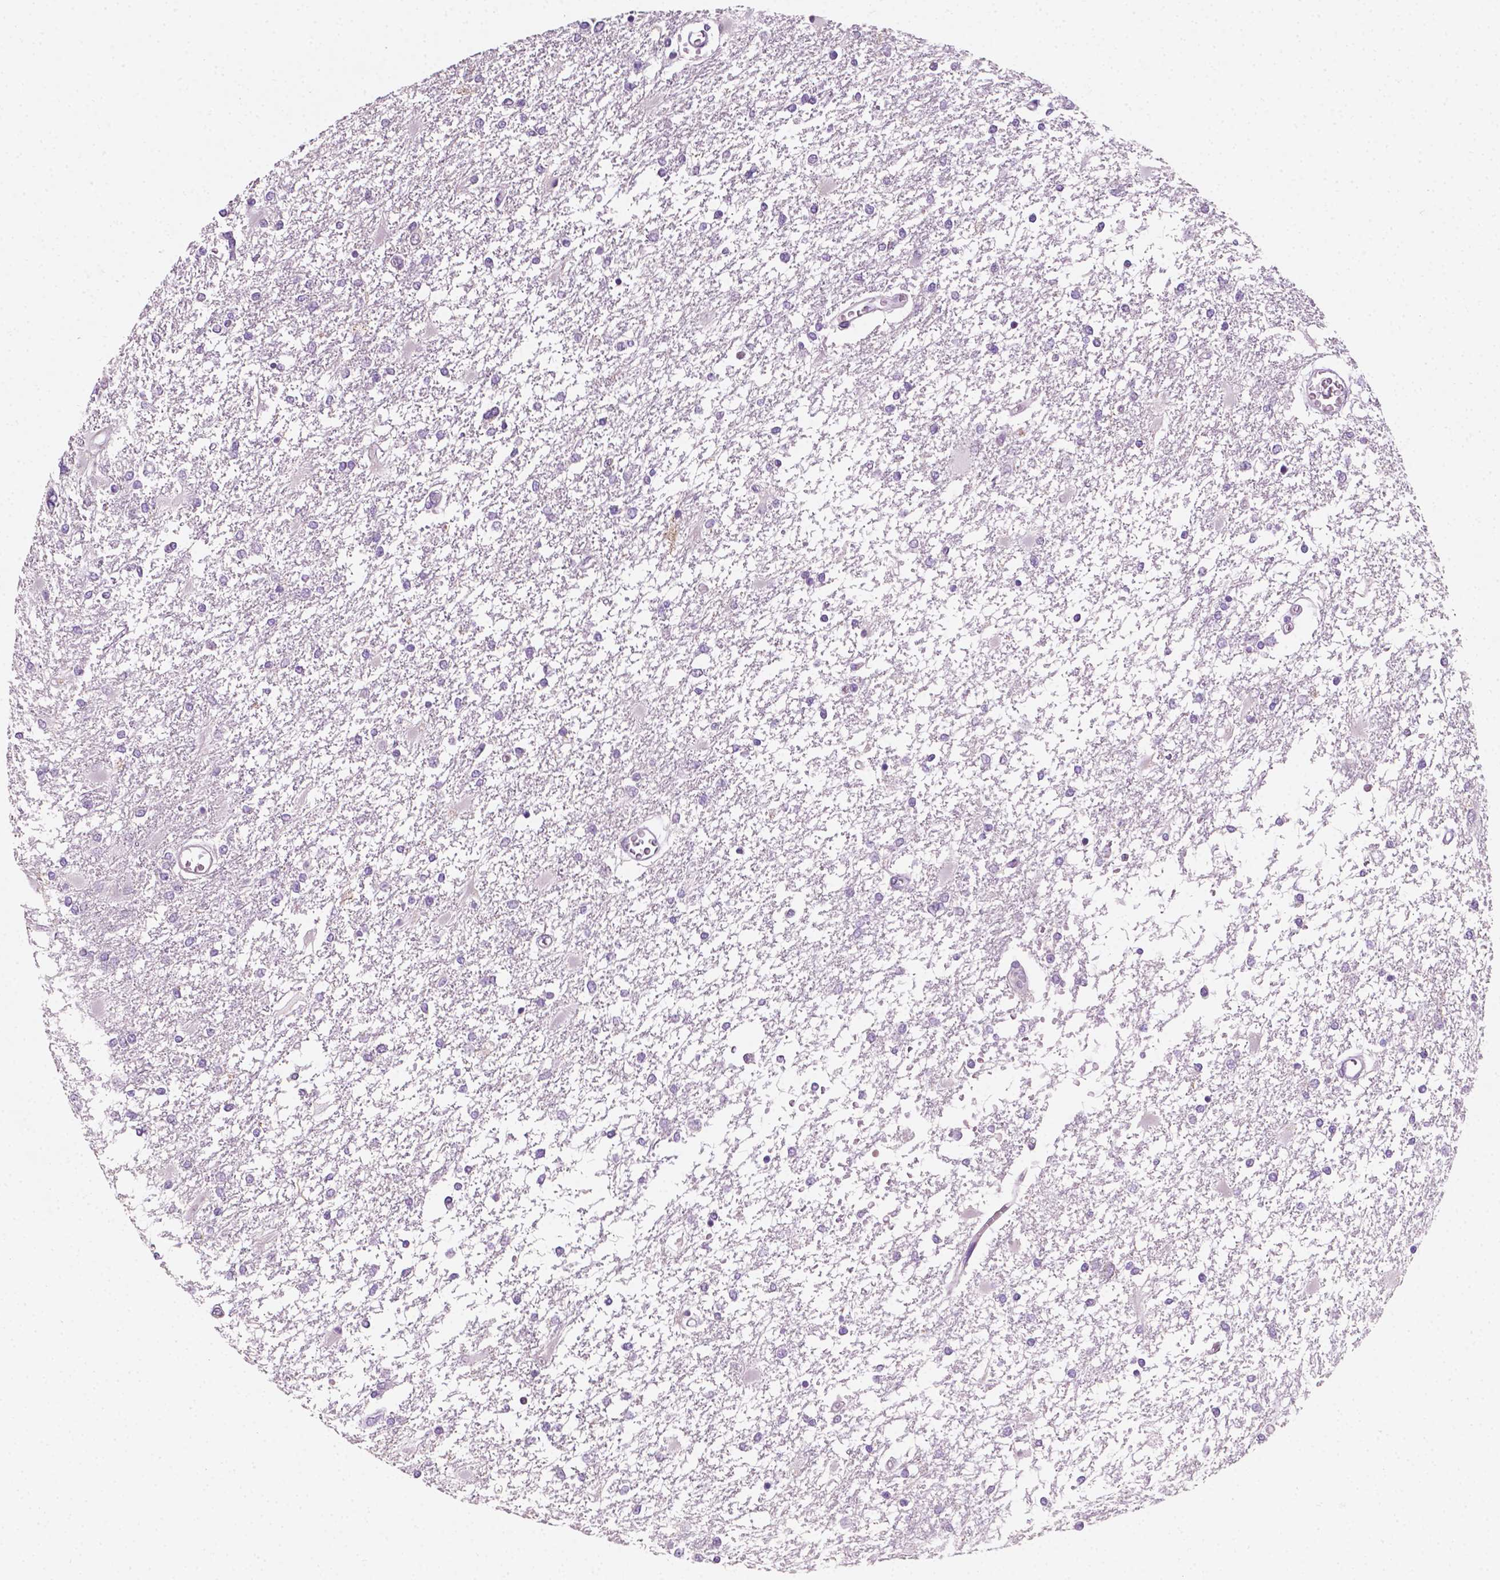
{"staining": {"intensity": "negative", "quantity": "none", "location": "none"}, "tissue": "glioma", "cell_type": "Tumor cells", "image_type": "cancer", "snomed": [{"axis": "morphology", "description": "Glioma, malignant, High grade"}, {"axis": "topography", "description": "Cerebral cortex"}], "caption": "The micrograph demonstrates no significant expression in tumor cells of malignant high-grade glioma.", "gene": "EGFR", "patient": {"sex": "male", "age": 79}}